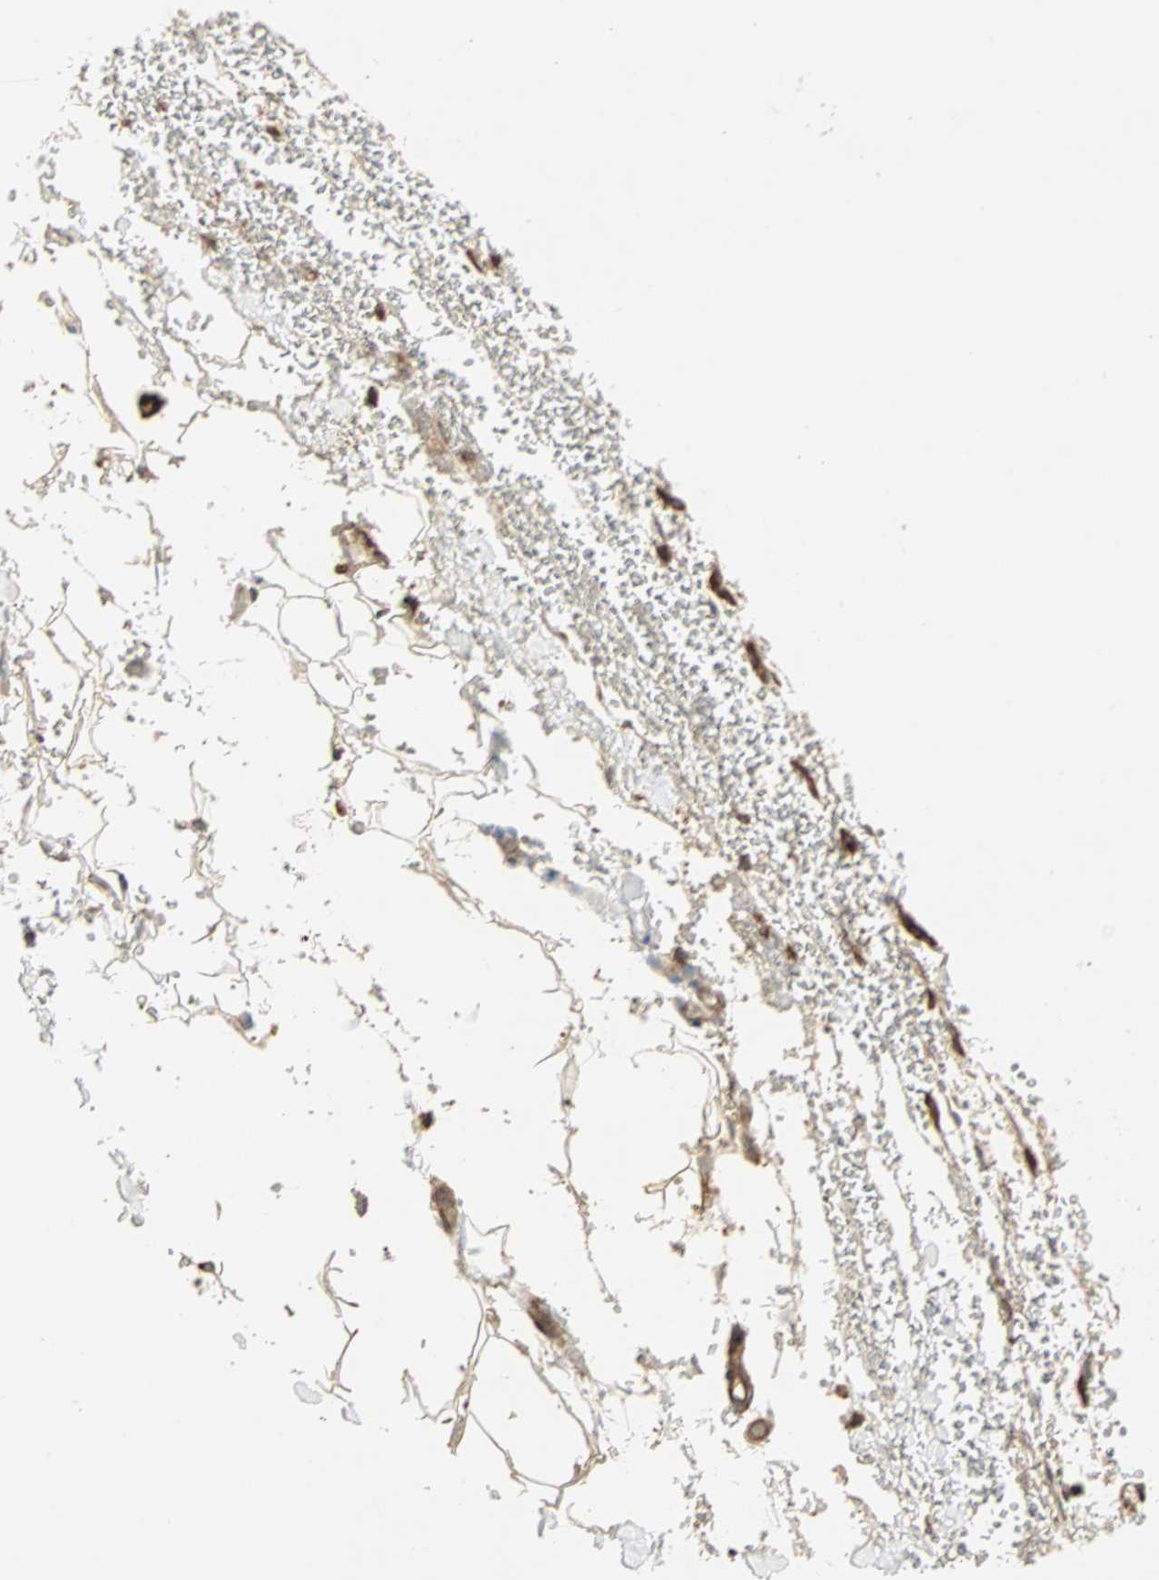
{"staining": {"intensity": "weak", "quantity": "25%-75%", "location": "cytoplasmic/membranous"}, "tissue": "adipose tissue", "cell_type": "Adipocytes", "image_type": "normal", "snomed": [{"axis": "morphology", "description": "Normal tissue, NOS"}, {"axis": "morphology", "description": "Inflammation, NOS"}, {"axis": "topography", "description": "Breast"}], "caption": "DAB immunohistochemical staining of normal adipose tissue demonstrates weak cytoplasmic/membranous protein staining in about 25%-75% of adipocytes. (brown staining indicates protein expression, while blue staining denotes nuclei).", "gene": "GNAI2", "patient": {"sex": "female", "age": 65}}